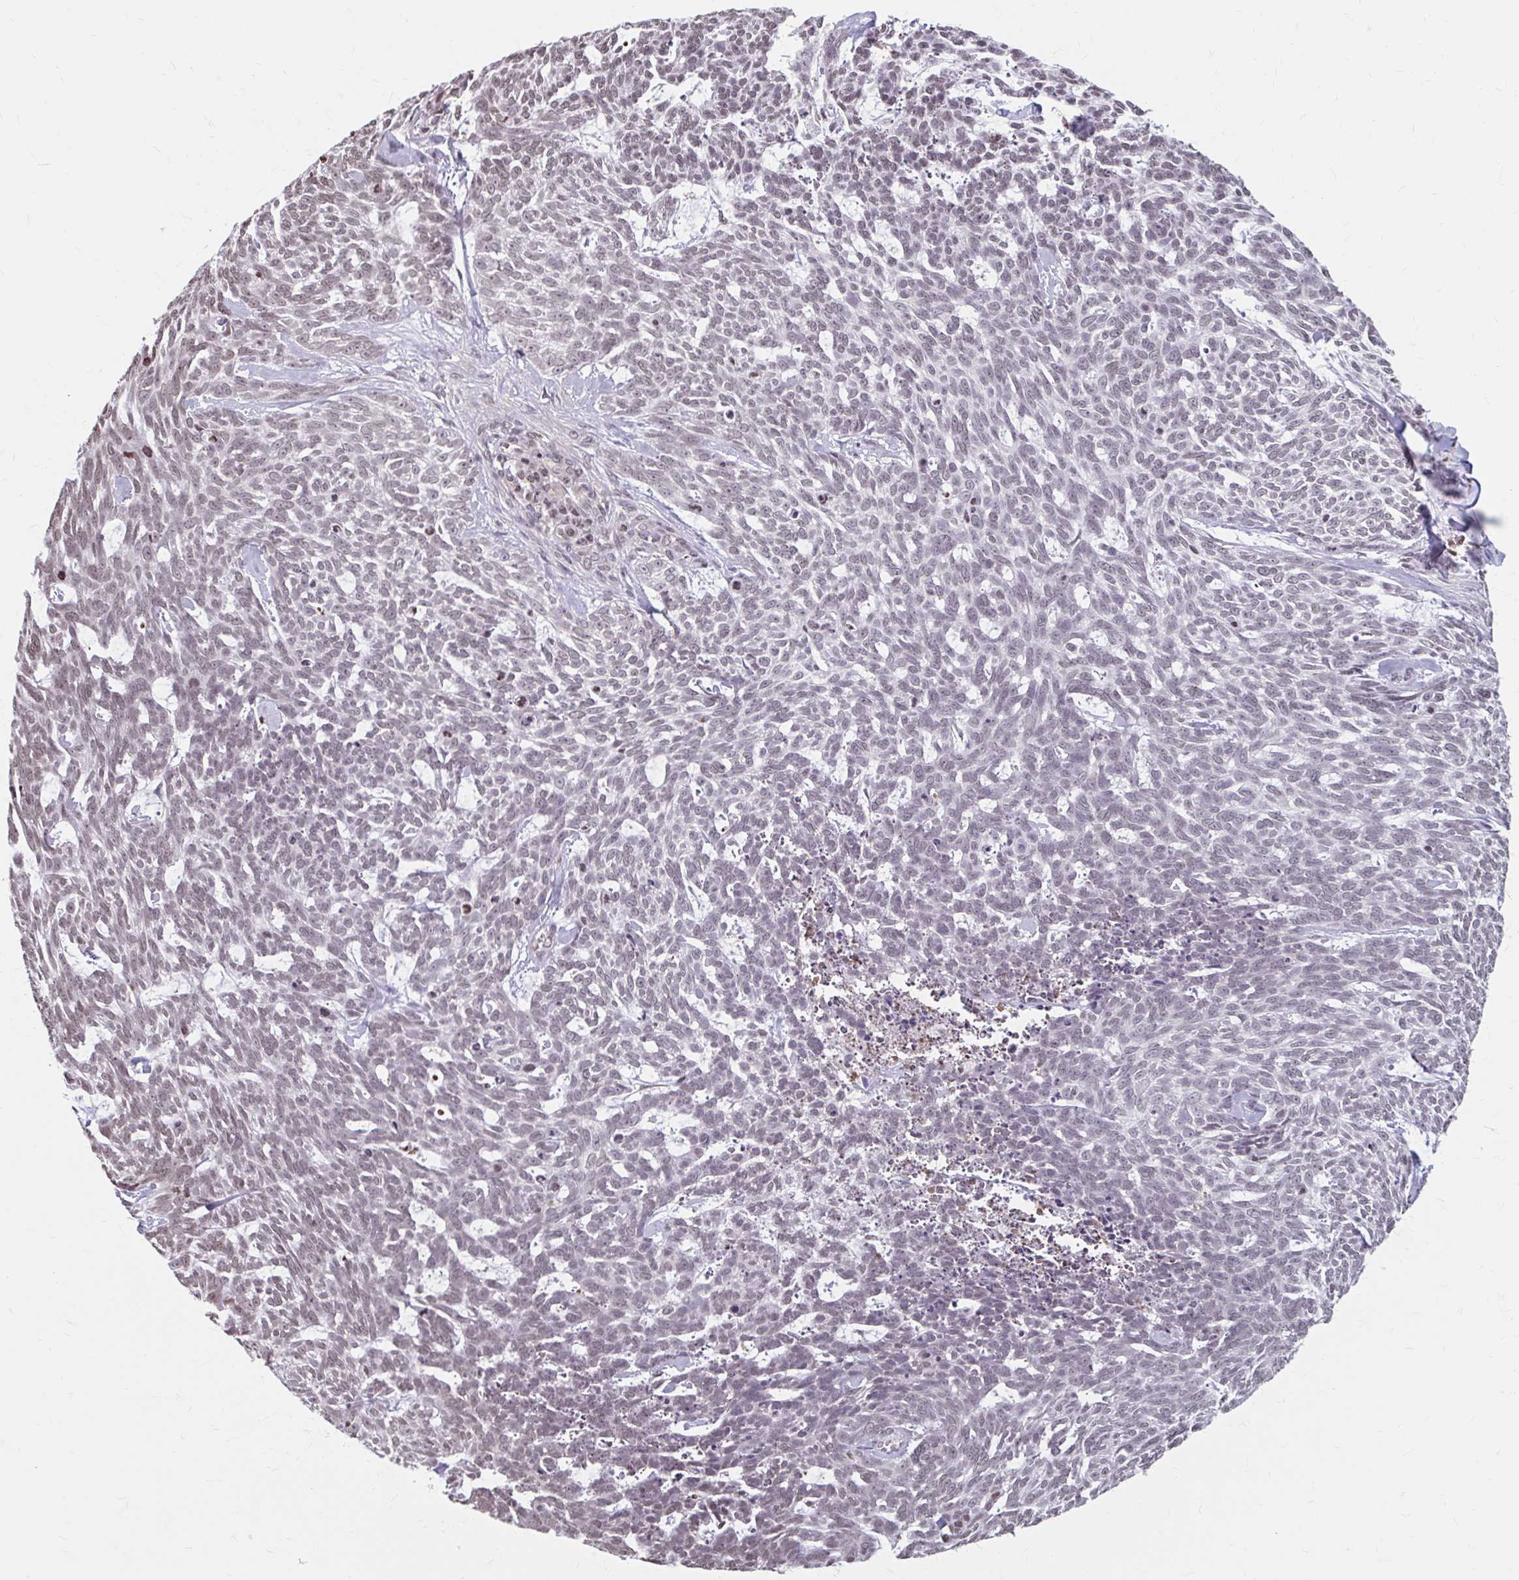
{"staining": {"intensity": "moderate", "quantity": "25%-75%", "location": "nuclear"}, "tissue": "skin cancer", "cell_type": "Tumor cells", "image_type": "cancer", "snomed": [{"axis": "morphology", "description": "Basal cell carcinoma"}, {"axis": "topography", "description": "Skin"}], "caption": "Skin cancer stained for a protein (brown) exhibits moderate nuclear positive expression in approximately 25%-75% of tumor cells.", "gene": "ORC3", "patient": {"sex": "female", "age": 93}}